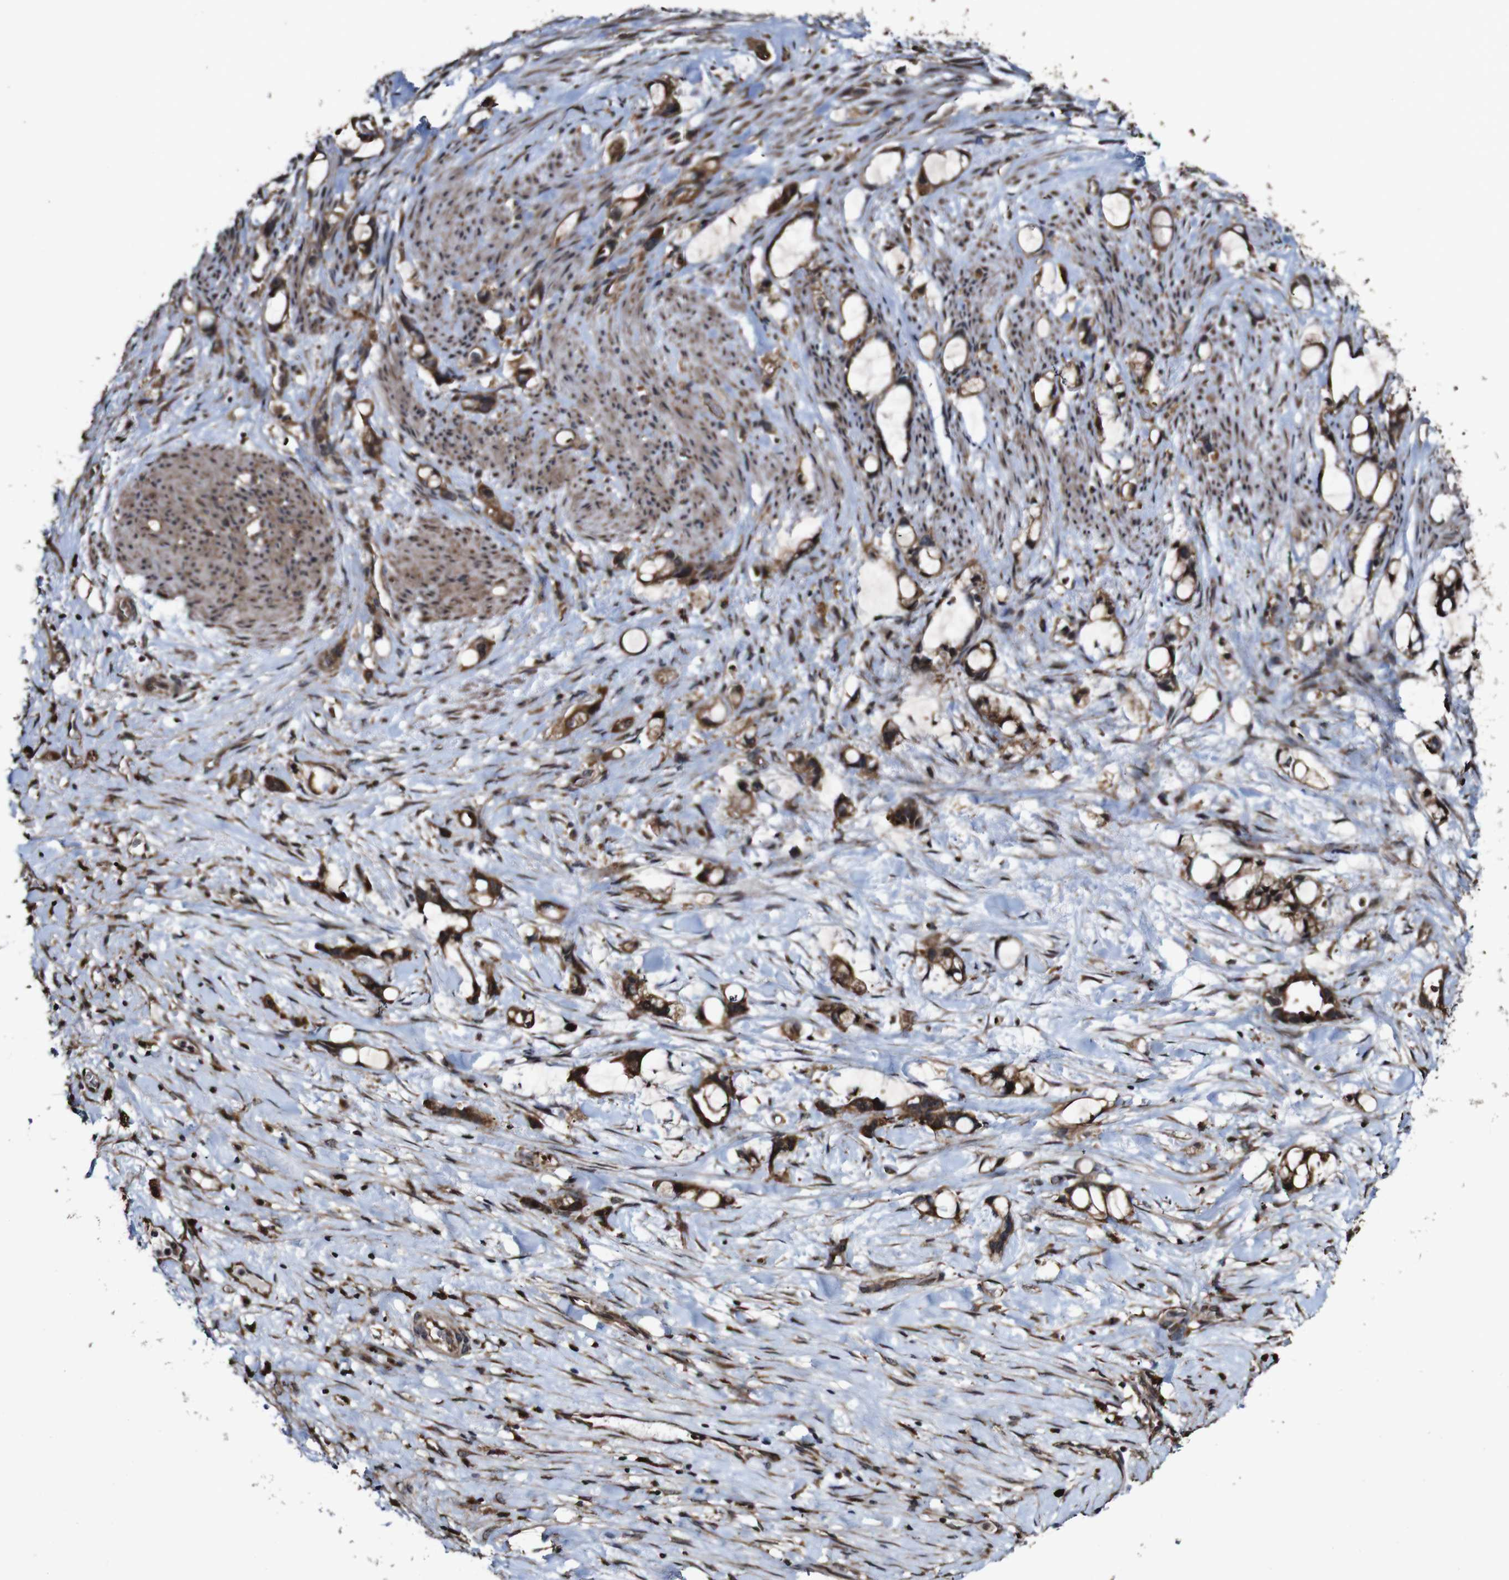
{"staining": {"intensity": "strong", "quantity": ">75%", "location": "cytoplasmic/membranous"}, "tissue": "liver cancer", "cell_type": "Tumor cells", "image_type": "cancer", "snomed": [{"axis": "morphology", "description": "Cholangiocarcinoma"}, {"axis": "topography", "description": "Liver"}], "caption": "Strong cytoplasmic/membranous positivity is identified in approximately >75% of tumor cells in liver cancer (cholangiocarcinoma).", "gene": "BTN3A3", "patient": {"sex": "female", "age": 65}}